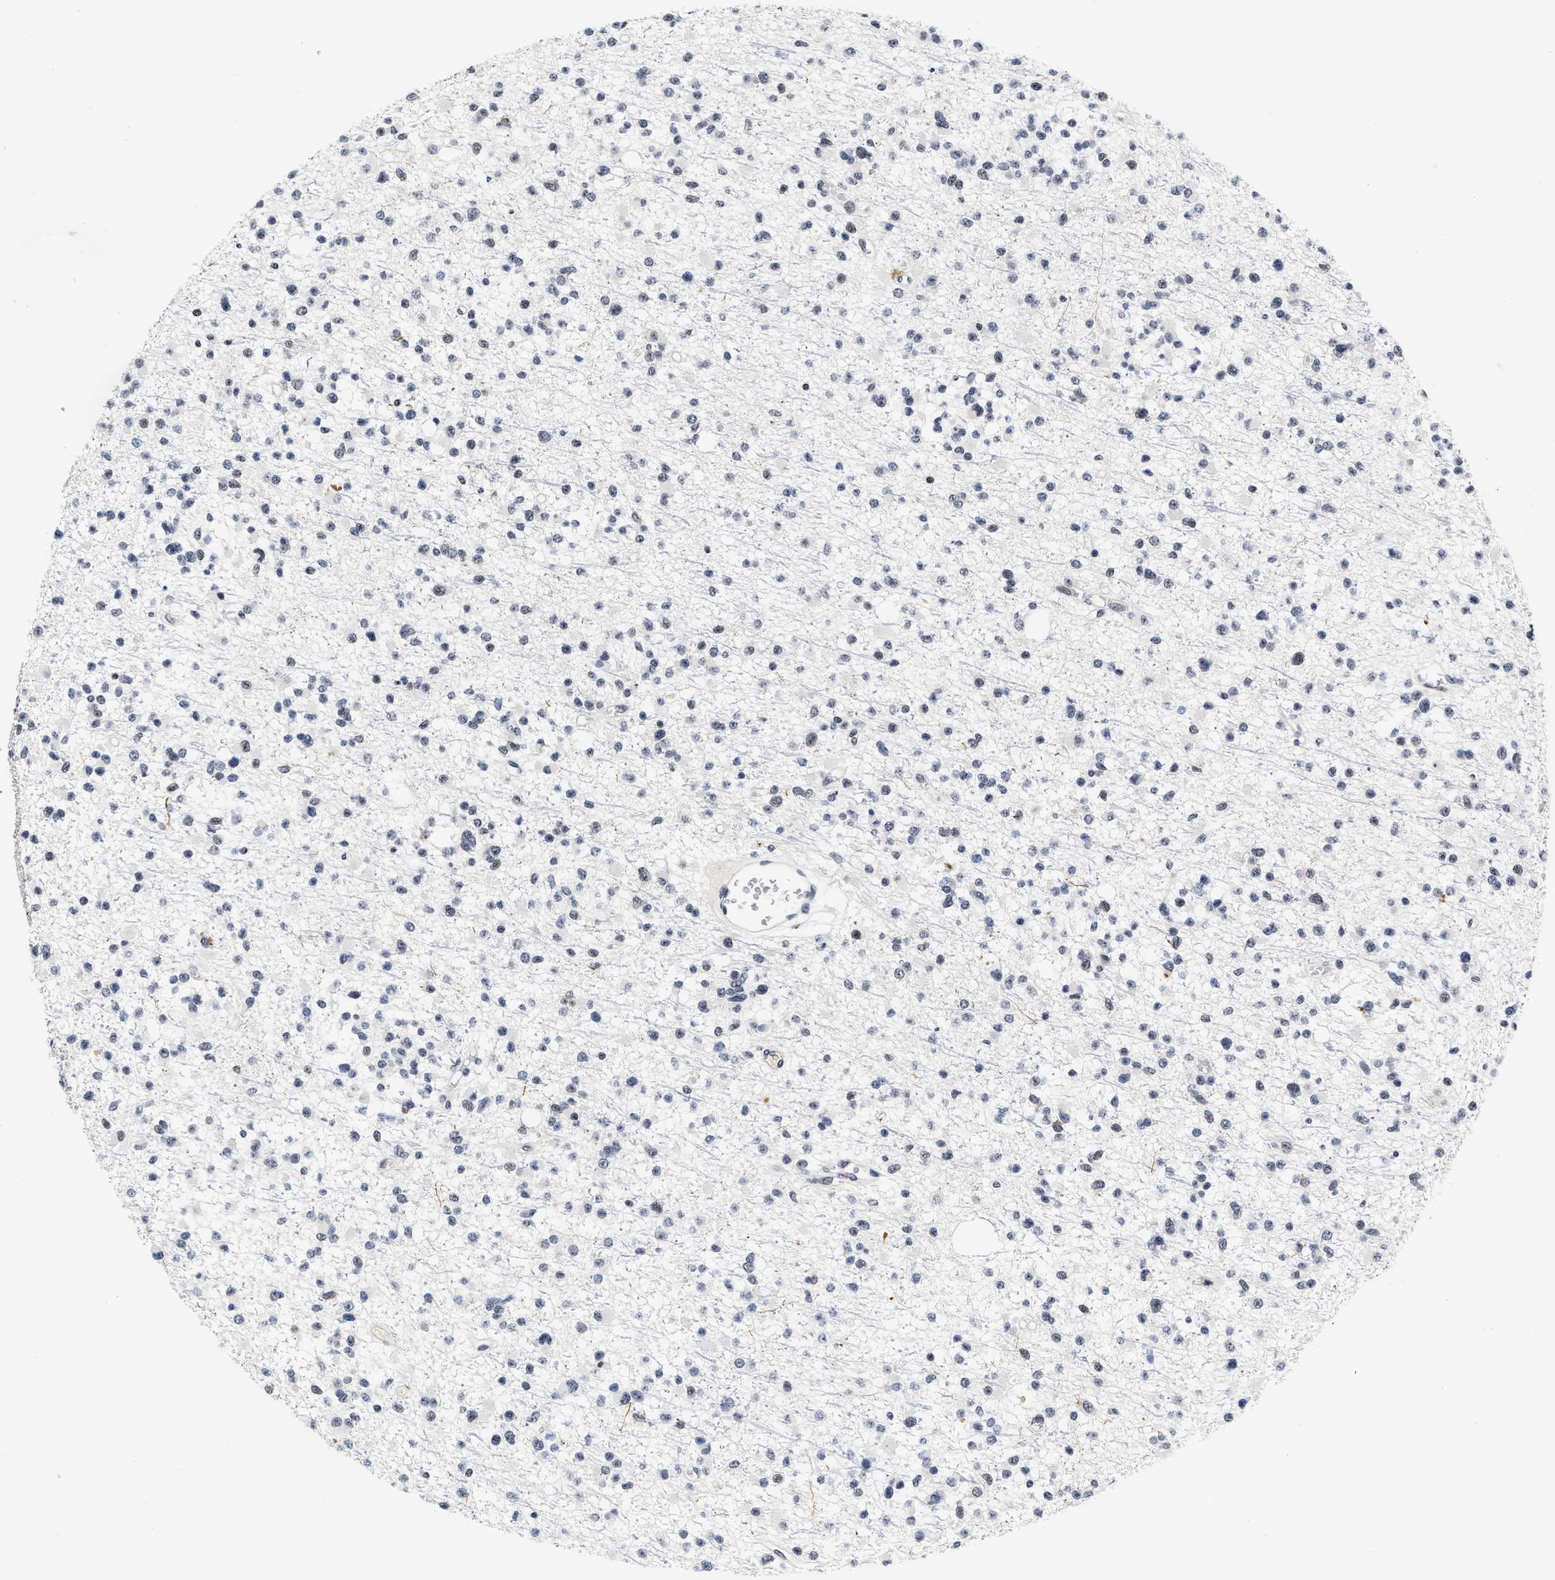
{"staining": {"intensity": "negative", "quantity": "none", "location": "none"}, "tissue": "glioma", "cell_type": "Tumor cells", "image_type": "cancer", "snomed": [{"axis": "morphology", "description": "Glioma, malignant, Low grade"}, {"axis": "topography", "description": "Brain"}], "caption": "Immunohistochemistry of human glioma demonstrates no expression in tumor cells.", "gene": "INIP", "patient": {"sex": "female", "age": 22}}